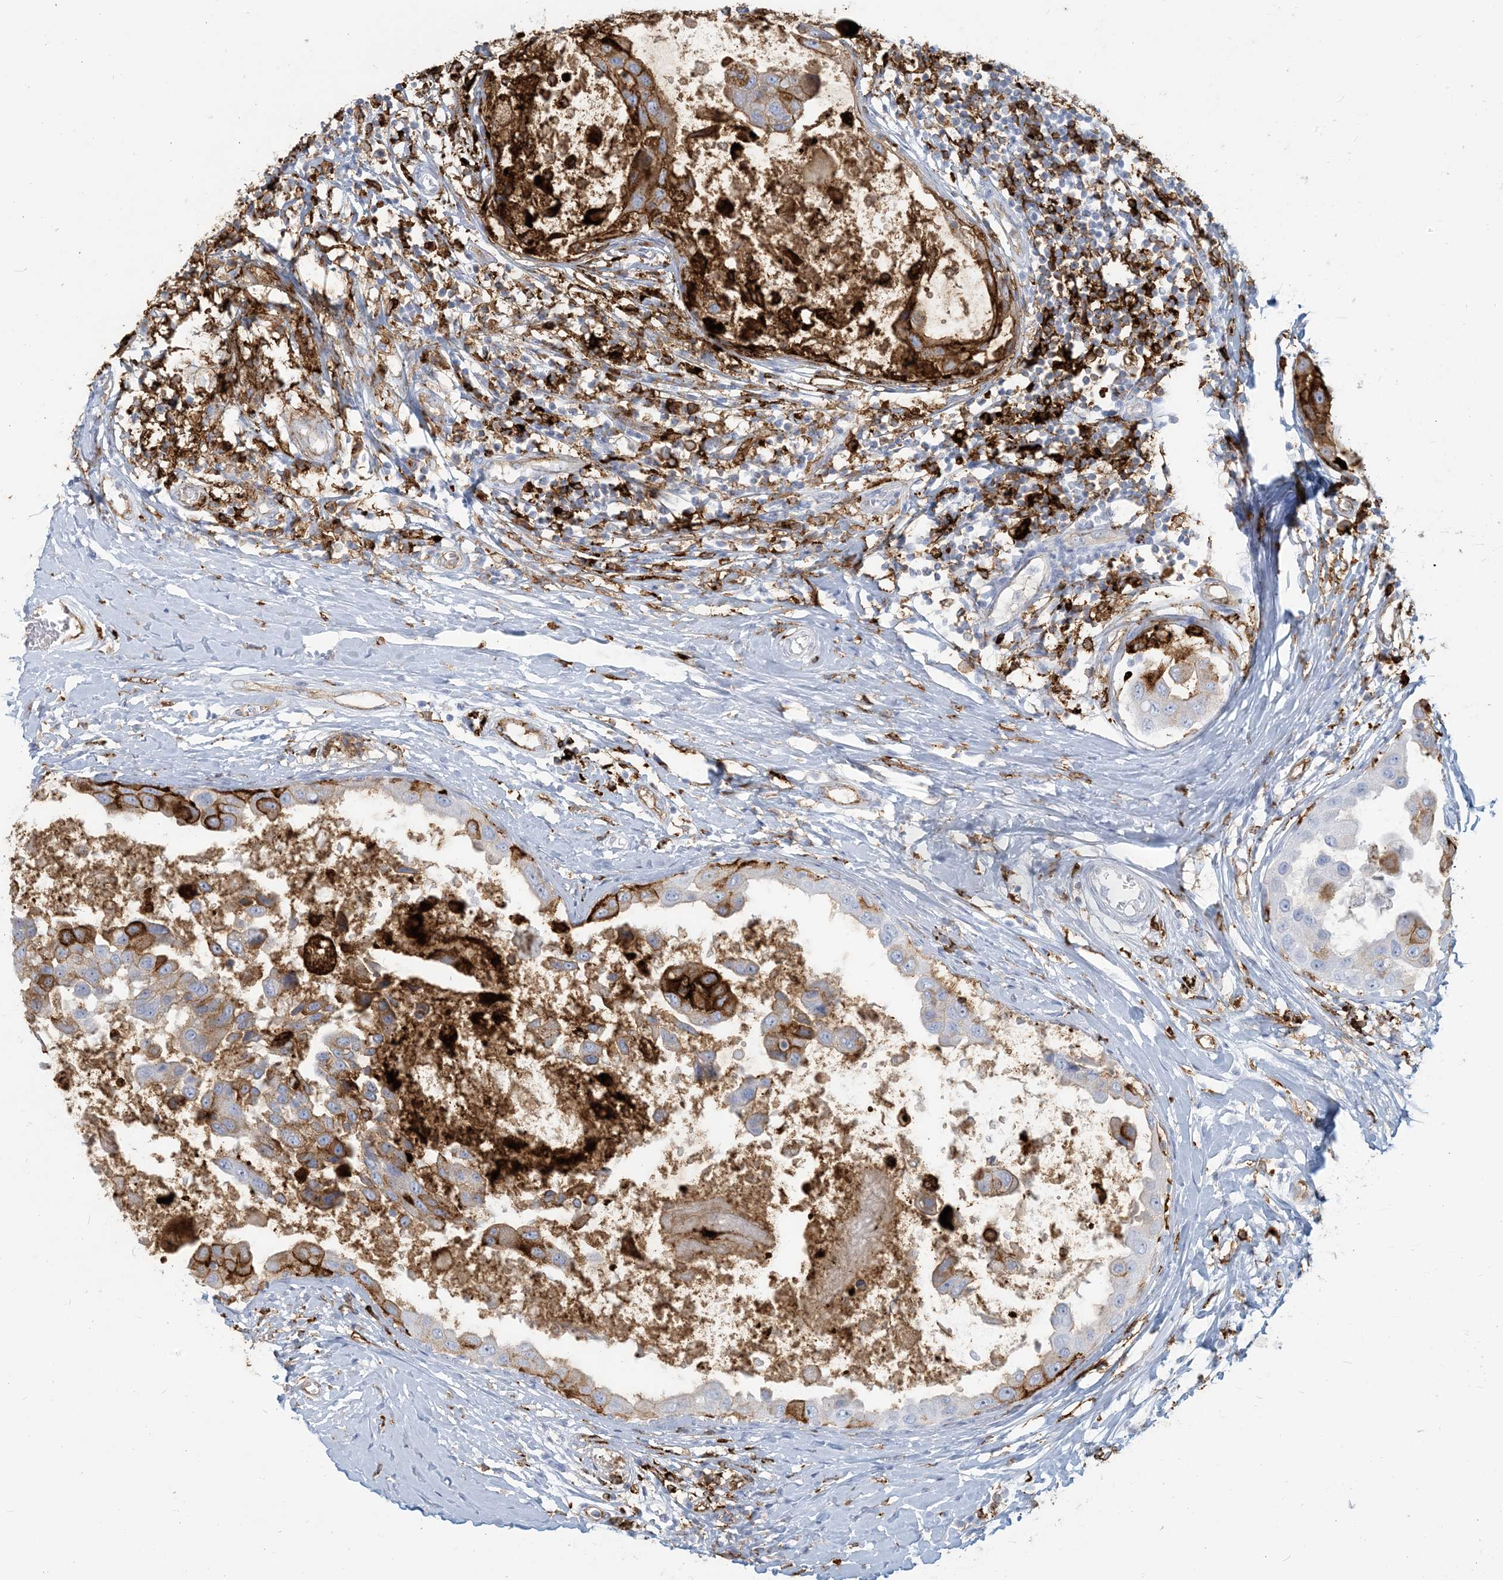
{"staining": {"intensity": "moderate", "quantity": "25%-75%", "location": "cytoplasmic/membranous"}, "tissue": "breast cancer", "cell_type": "Tumor cells", "image_type": "cancer", "snomed": [{"axis": "morphology", "description": "Duct carcinoma"}, {"axis": "topography", "description": "Breast"}], "caption": "Immunohistochemical staining of human breast cancer (intraductal carcinoma) demonstrates moderate cytoplasmic/membranous protein positivity in approximately 25%-75% of tumor cells.", "gene": "HLA-DRB1", "patient": {"sex": "female", "age": 27}}